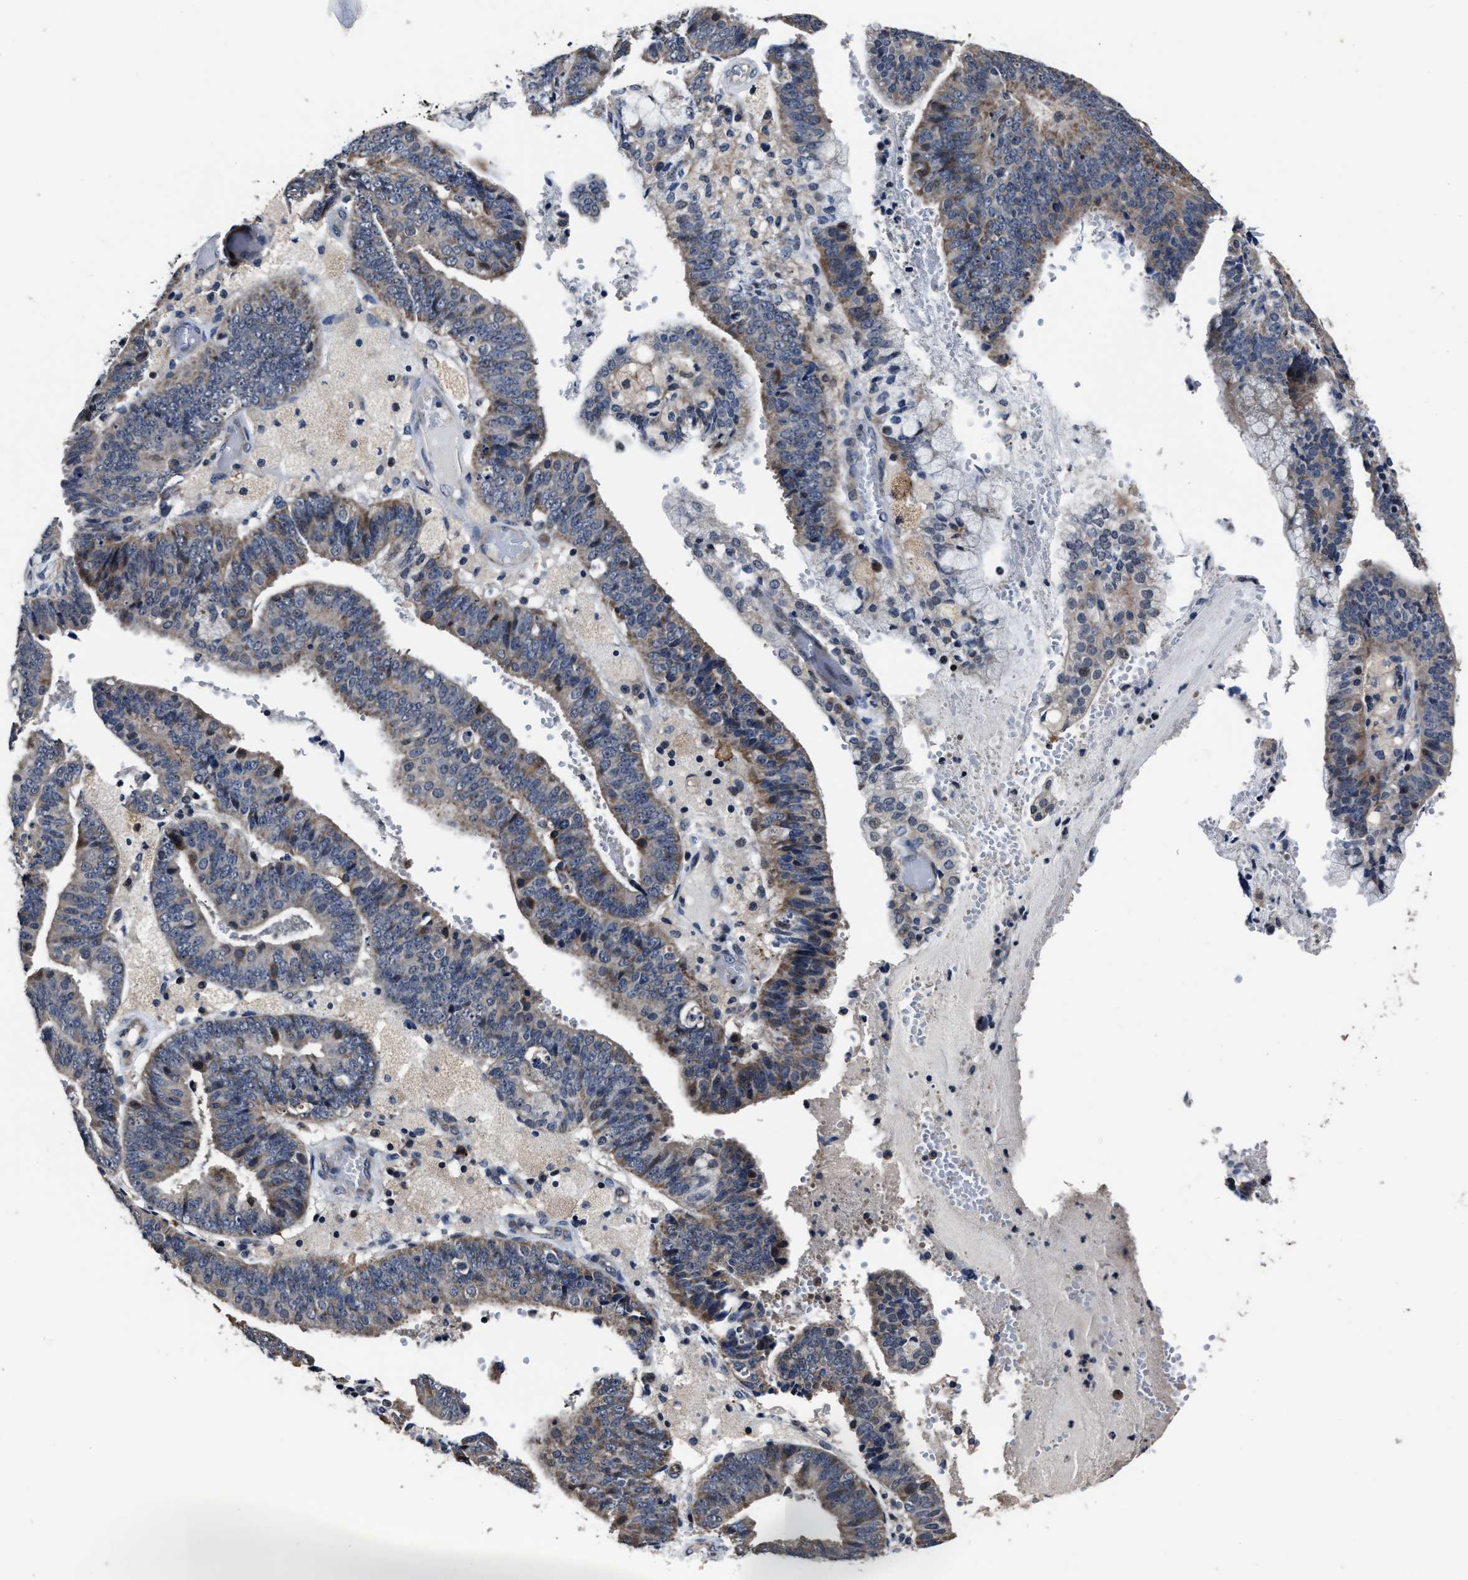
{"staining": {"intensity": "weak", "quantity": "25%-75%", "location": "cytoplasmic/membranous"}, "tissue": "endometrial cancer", "cell_type": "Tumor cells", "image_type": "cancer", "snomed": [{"axis": "morphology", "description": "Adenocarcinoma, NOS"}, {"axis": "topography", "description": "Endometrium"}], "caption": "Endometrial cancer was stained to show a protein in brown. There is low levels of weak cytoplasmic/membranous staining in approximately 25%-75% of tumor cells.", "gene": "RSBN1L", "patient": {"sex": "female", "age": 63}}